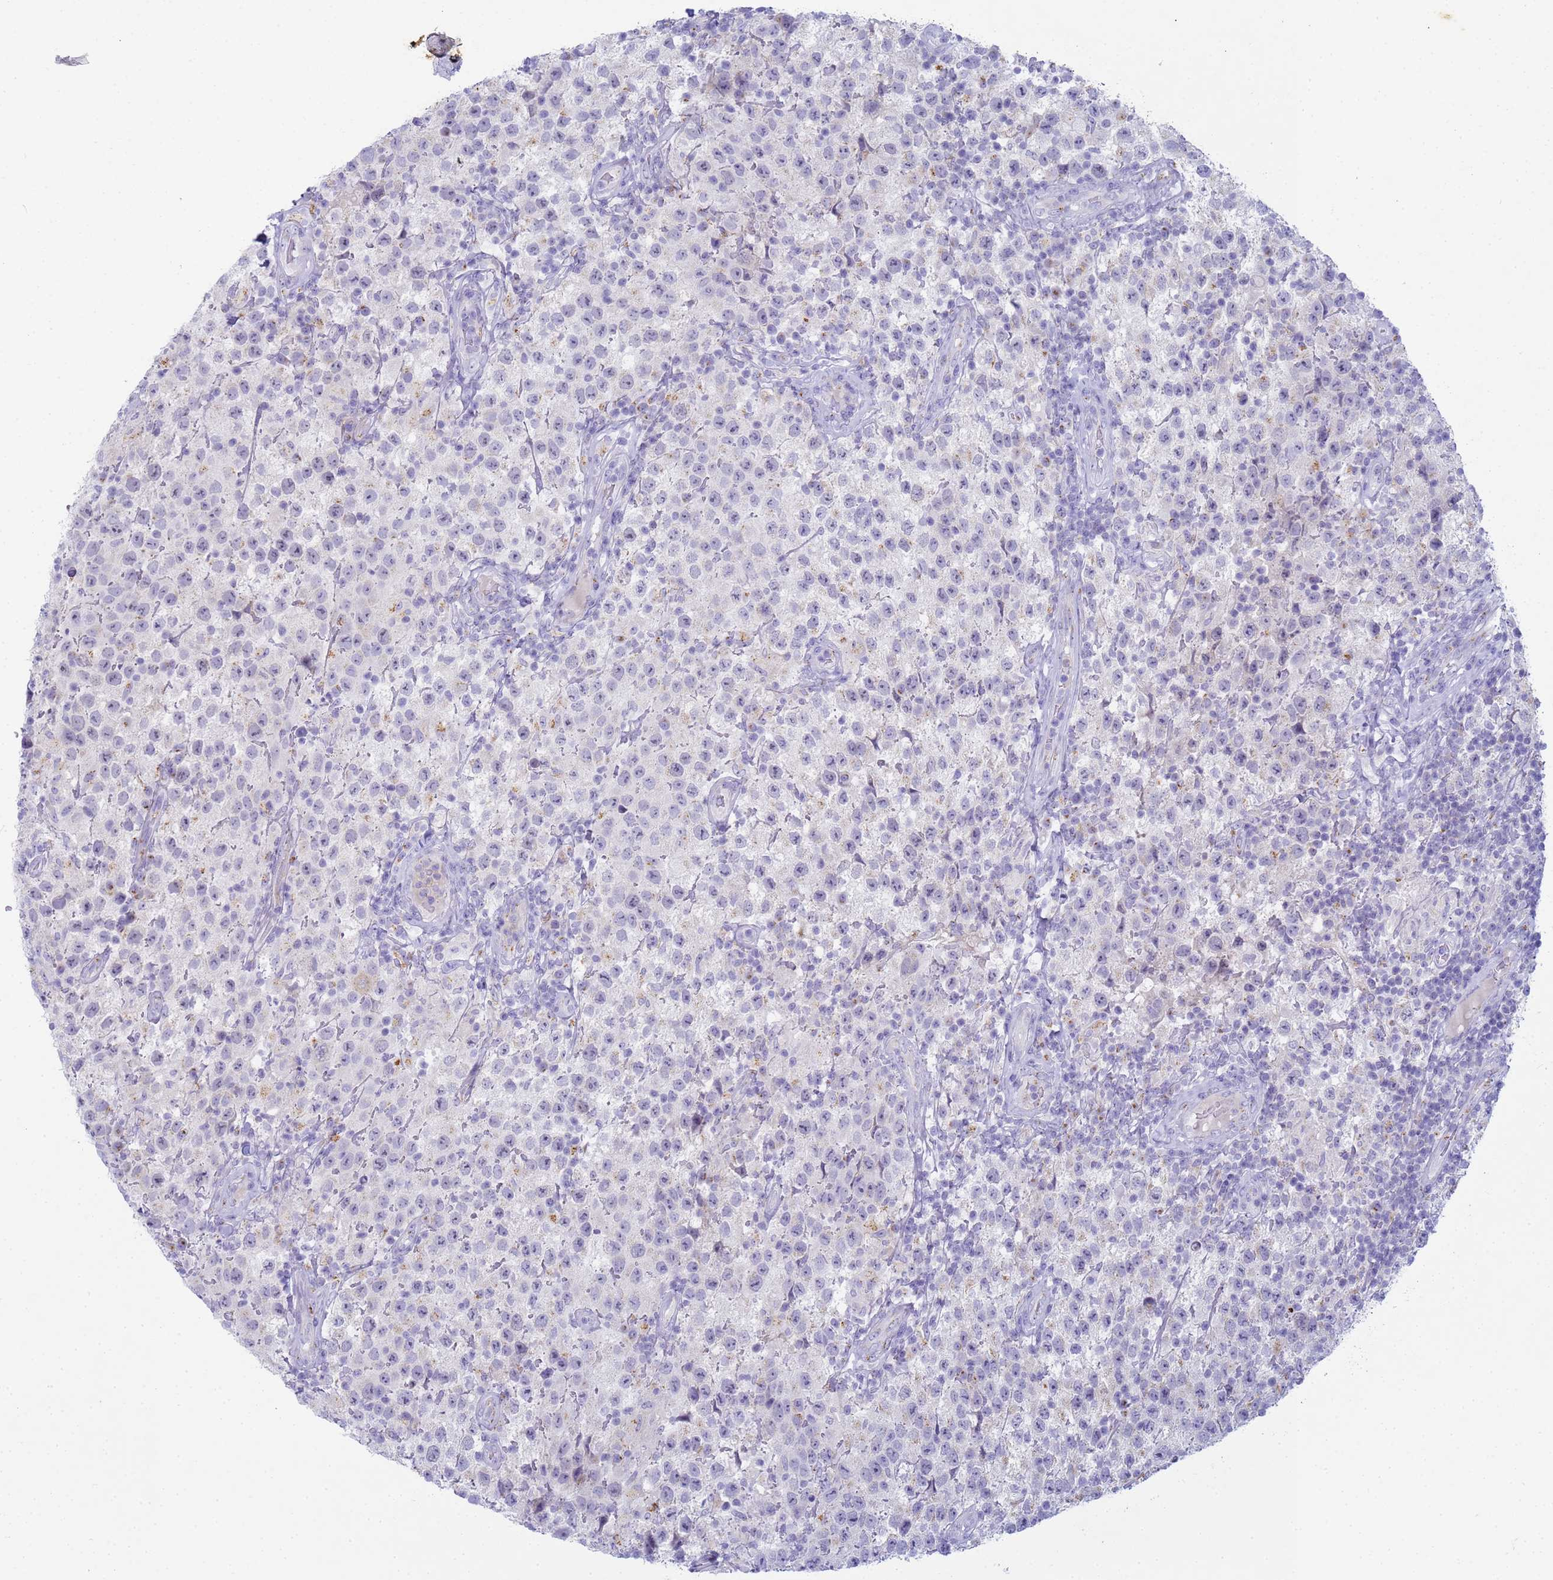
{"staining": {"intensity": "negative", "quantity": "none", "location": "none"}, "tissue": "testis cancer", "cell_type": "Tumor cells", "image_type": "cancer", "snomed": [{"axis": "morphology", "description": "Seminoma, NOS"}, {"axis": "morphology", "description": "Carcinoma, Embryonal, NOS"}, {"axis": "topography", "description": "Testis"}], "caption": "DAB (3,3'-diaminobenzidine) immunohistochemical staining of human embryonal carcinoma (testis) shows no significant staining in tumor cells.", "gene": "CR1", "patient": {"sex": "male", "age": 41}}